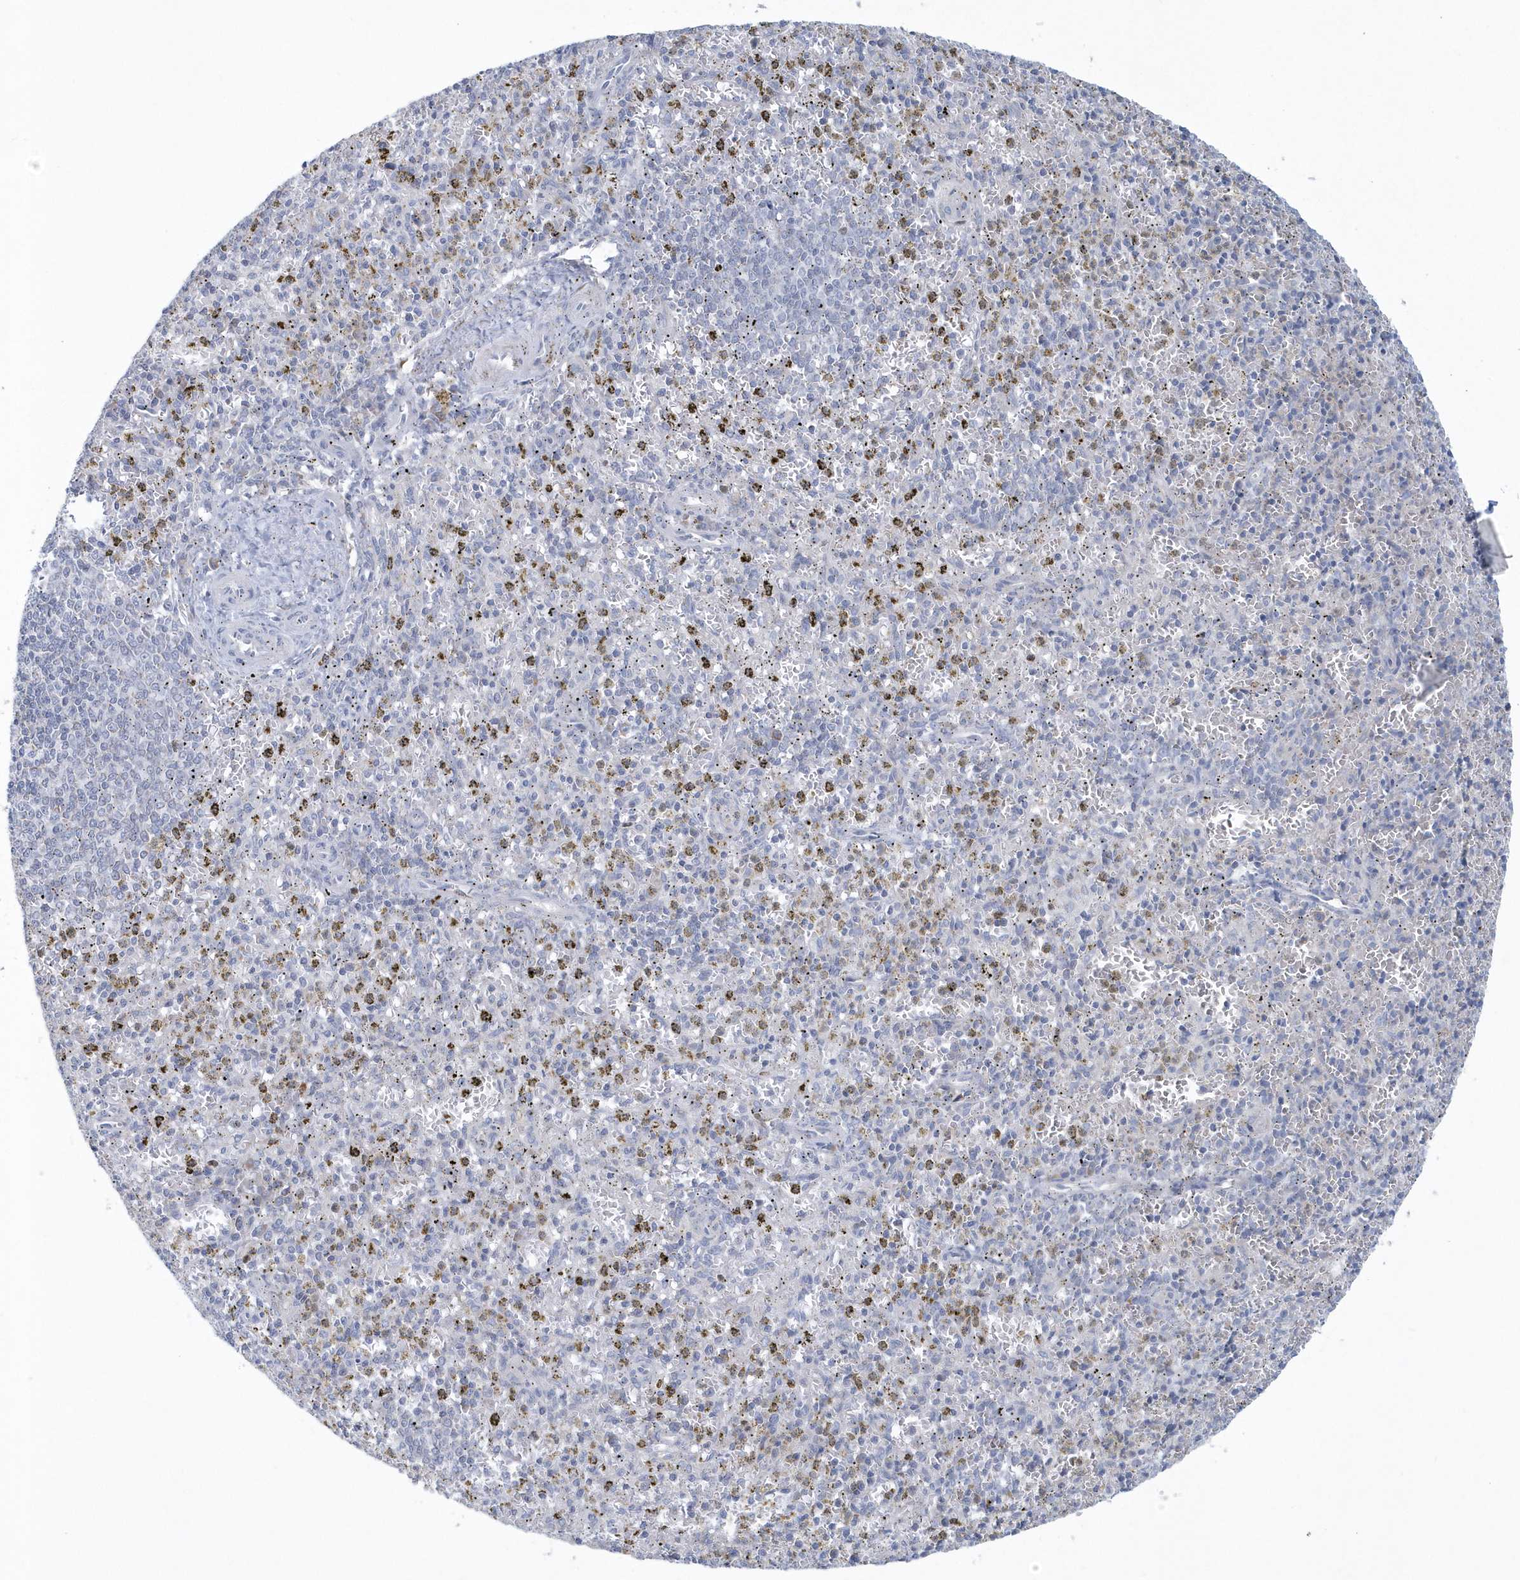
{"staining": {"intensity": "negative", "quantity": "none", "location": "none"}, "tissue": "spleen", "cell_type": "Cells in red pulp", "image_type": "normal", "snomed": [{"axis": "morphology", "description": "Normal tissue, NOS"}, {"axis": "topography", "description": "Spleen"}], "caption": "The histopathology image exhibits no significant positivity in cells in red pulp of spleen. Nuclei are stained in blue.", "gene": "SPATA18", "patient": {"sex": "male", "age": 72}}